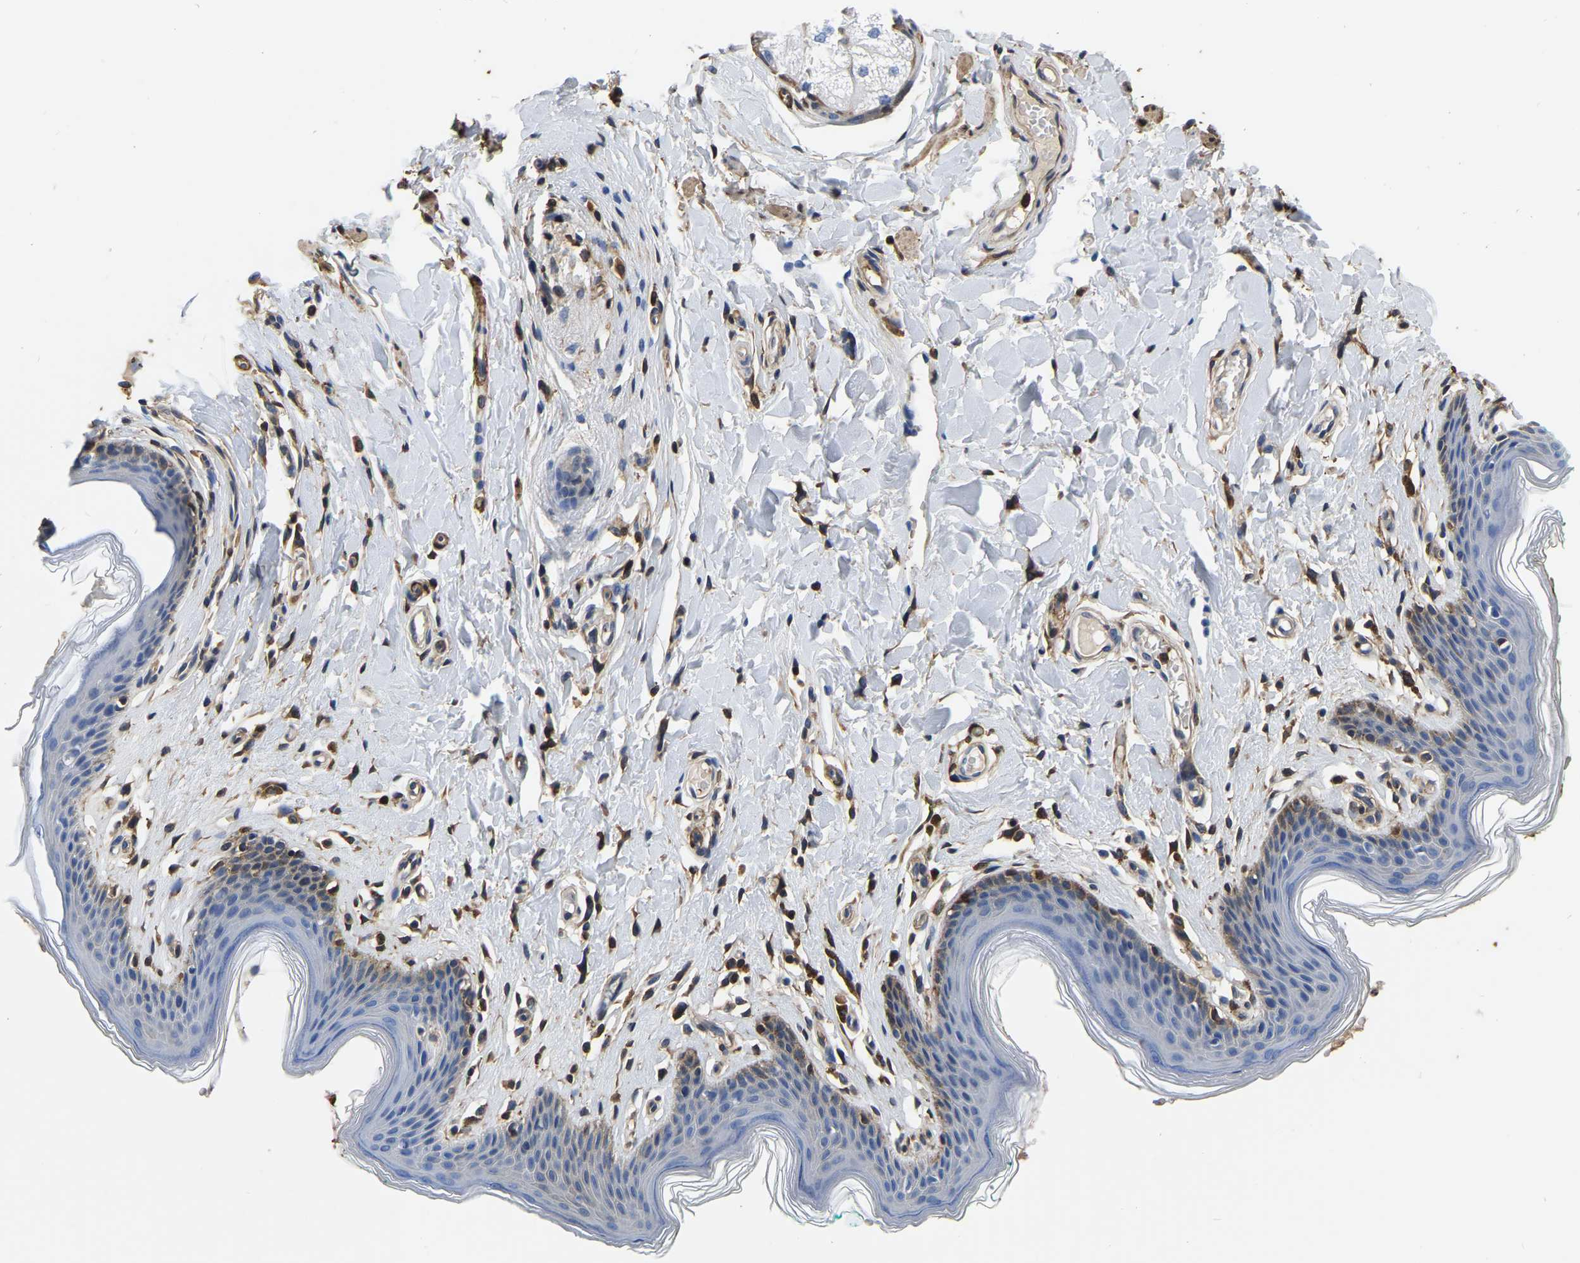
{"staining": {"intensity": "moderate", "quantity": "<25%", "location": "cytoplasmic/membranous"}, "tissue": "skin", "cell_type": "Epidermal cells", "image_type": "normal", "snomed": [{"axis": "morphology", "description": "Normal tissue, NOS"}, {"axis": "topography", "description": "Vulva"}], "caption": "Epidermal cells demonstrate low levels of moderate cytoplasmic/membranous positivity in approximately <25% of cells in normal skin.", "gene": "LDHB", "patient": {"sex": "female", "age": 66}}